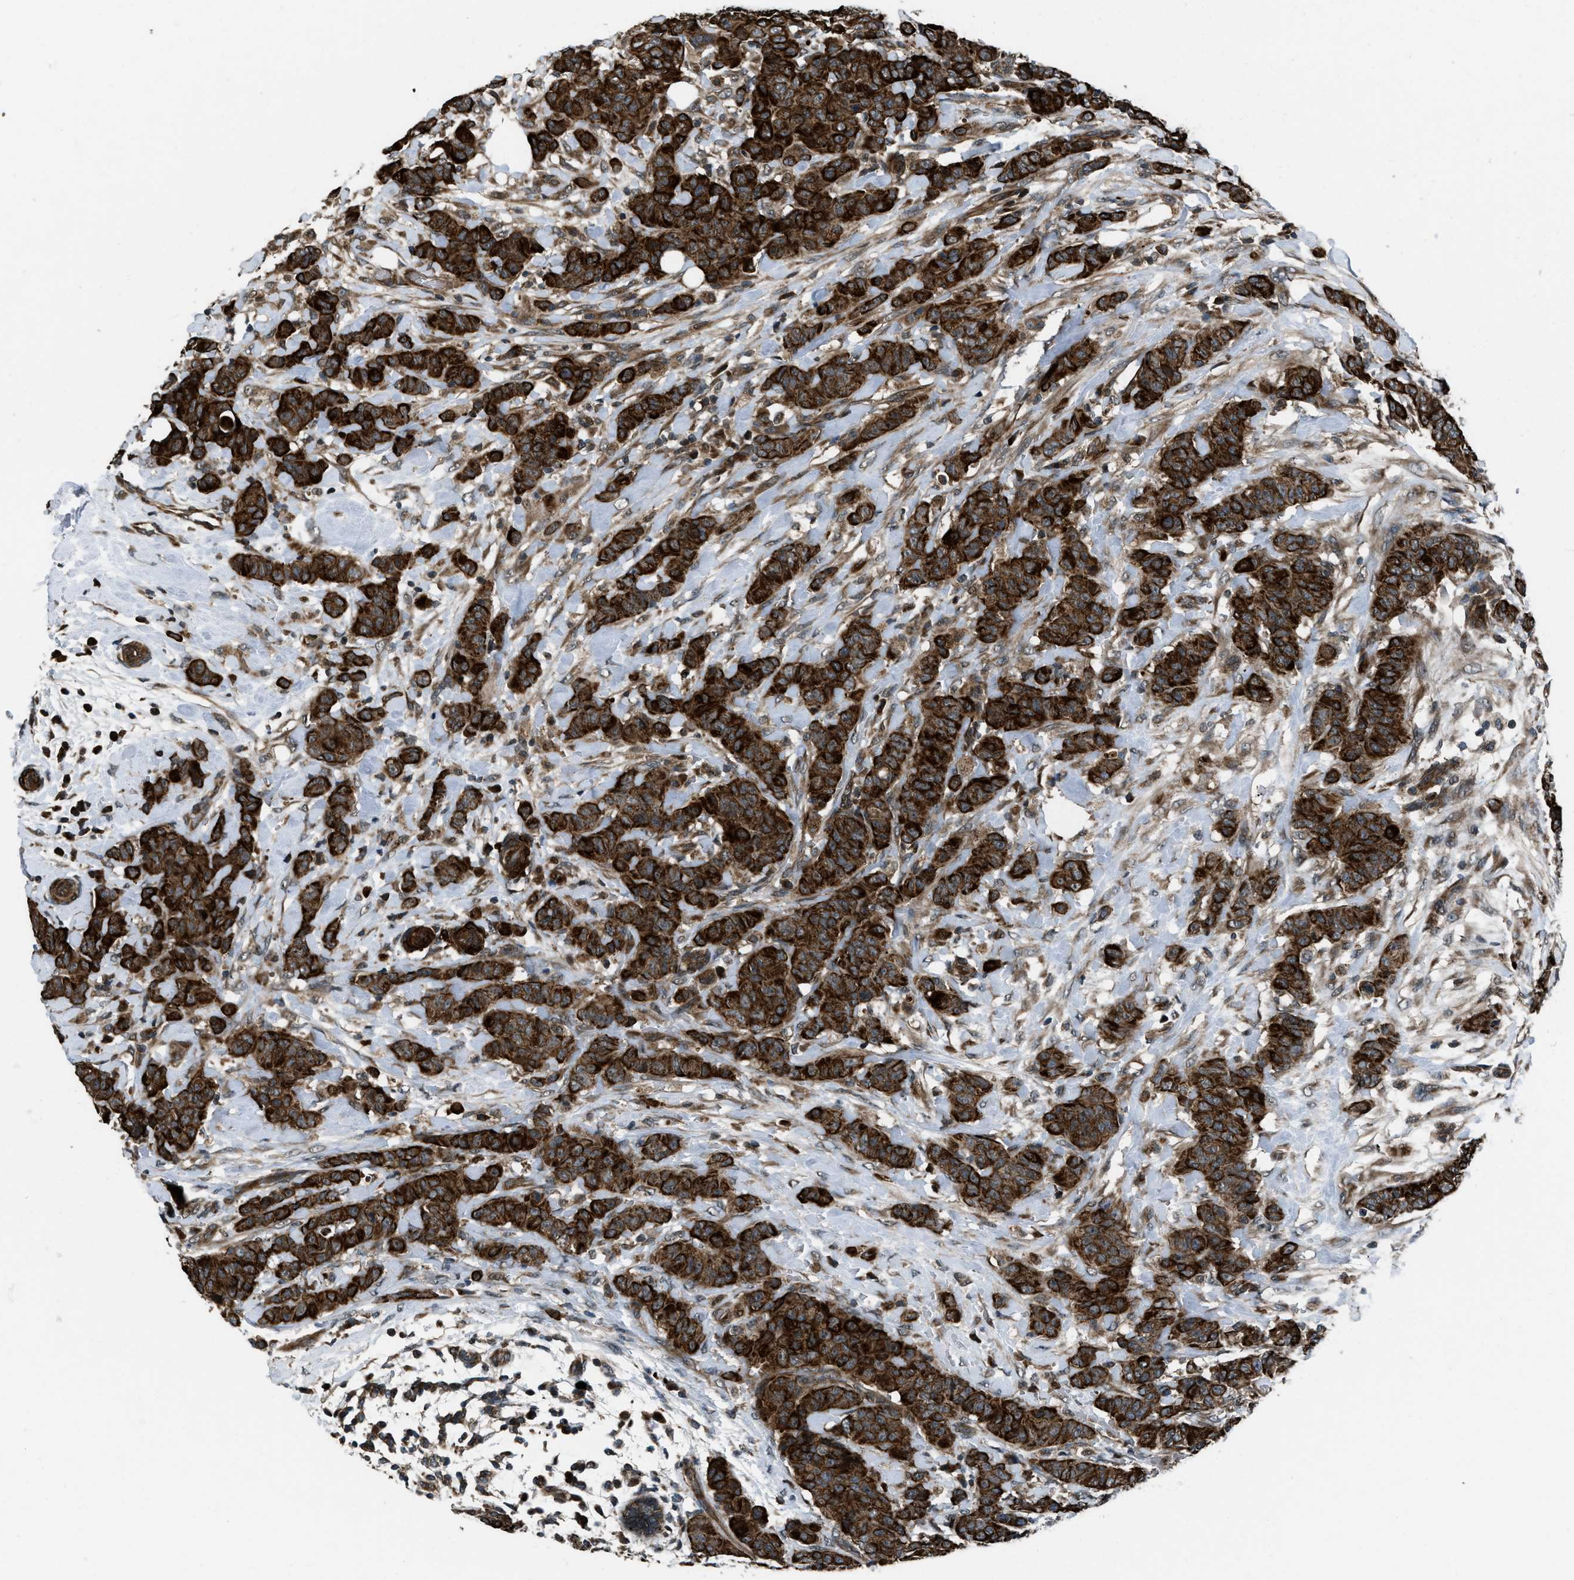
{"staining": {"intensity": "strong", "quantity": ">75%", "location": "cytoplasmic/membranous"}, "tissue": "breast cancer", "cell_type": "Tumor cells", "image_type": "cancer", "snomed": [{"axis": "morphology", "description": "Normal tissue, NOS"}, {"axis": "morphology", "description": "Duct carcinoma"}, {"axis": "topography", "description": "Breast"}], "caption": "Breast infiltrating ductal carcinoma stained with a protein marker shows strong staining in tumor cells.", "gene": "IRAK4", "patient": {"sex": "female", "age": 40}}